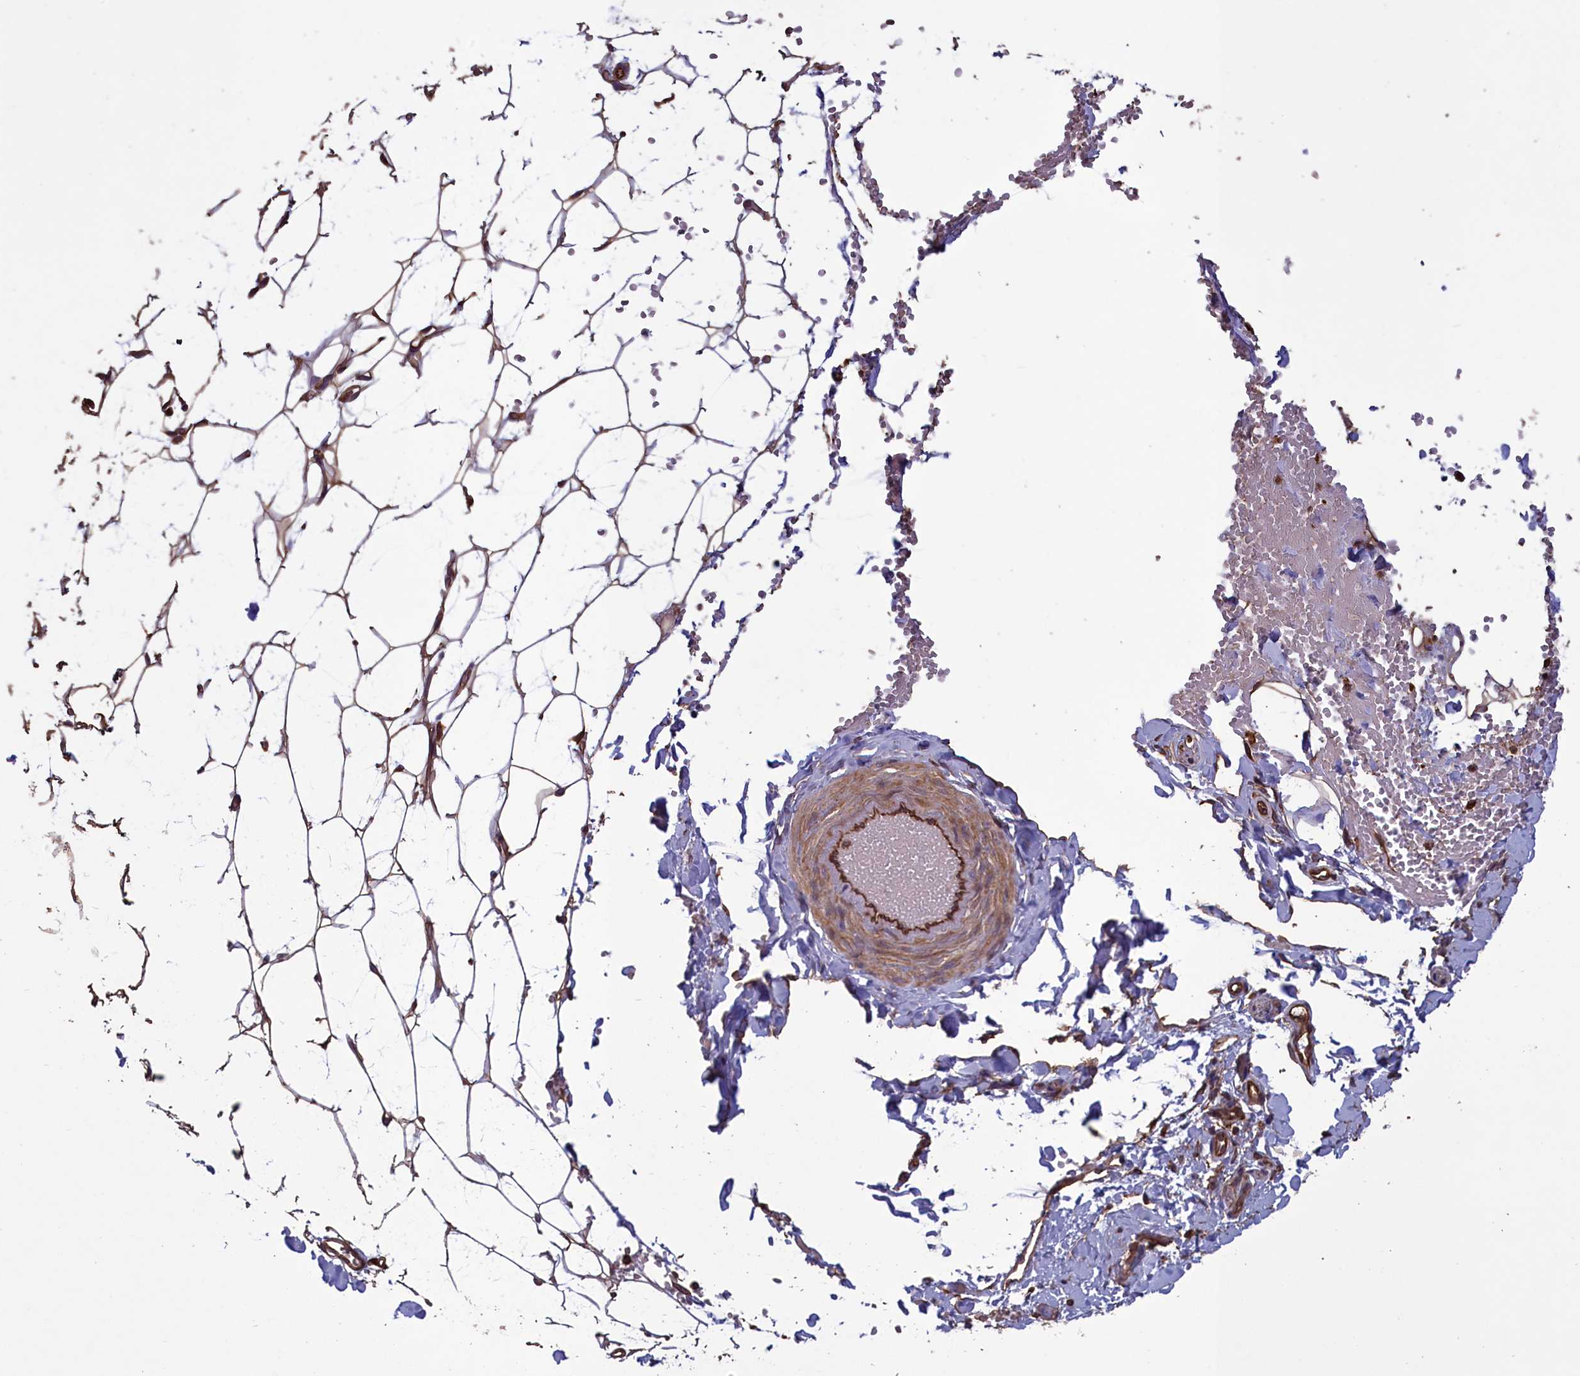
{"staining": {"intensity": "strong", "quantity": ">75%", "location": "cytoplasmic/membranous,nuclear"}, "tissue": "adipose tissue", "cell_type": "Adipocytes", "image_type": "normal", "snomed": [{"axis": "morphology", "description": "Normal tissue, NOS"}, {"axis": "topography", "description": "Breast"}], "caption": "Unremarkable adipose tissue displays strong cytoplasmic/membranous,nuclear positivity in approximately >75% of adipocytes.", "gene": "DAPK3", "patient": {"sex": "female", "age": 23}}